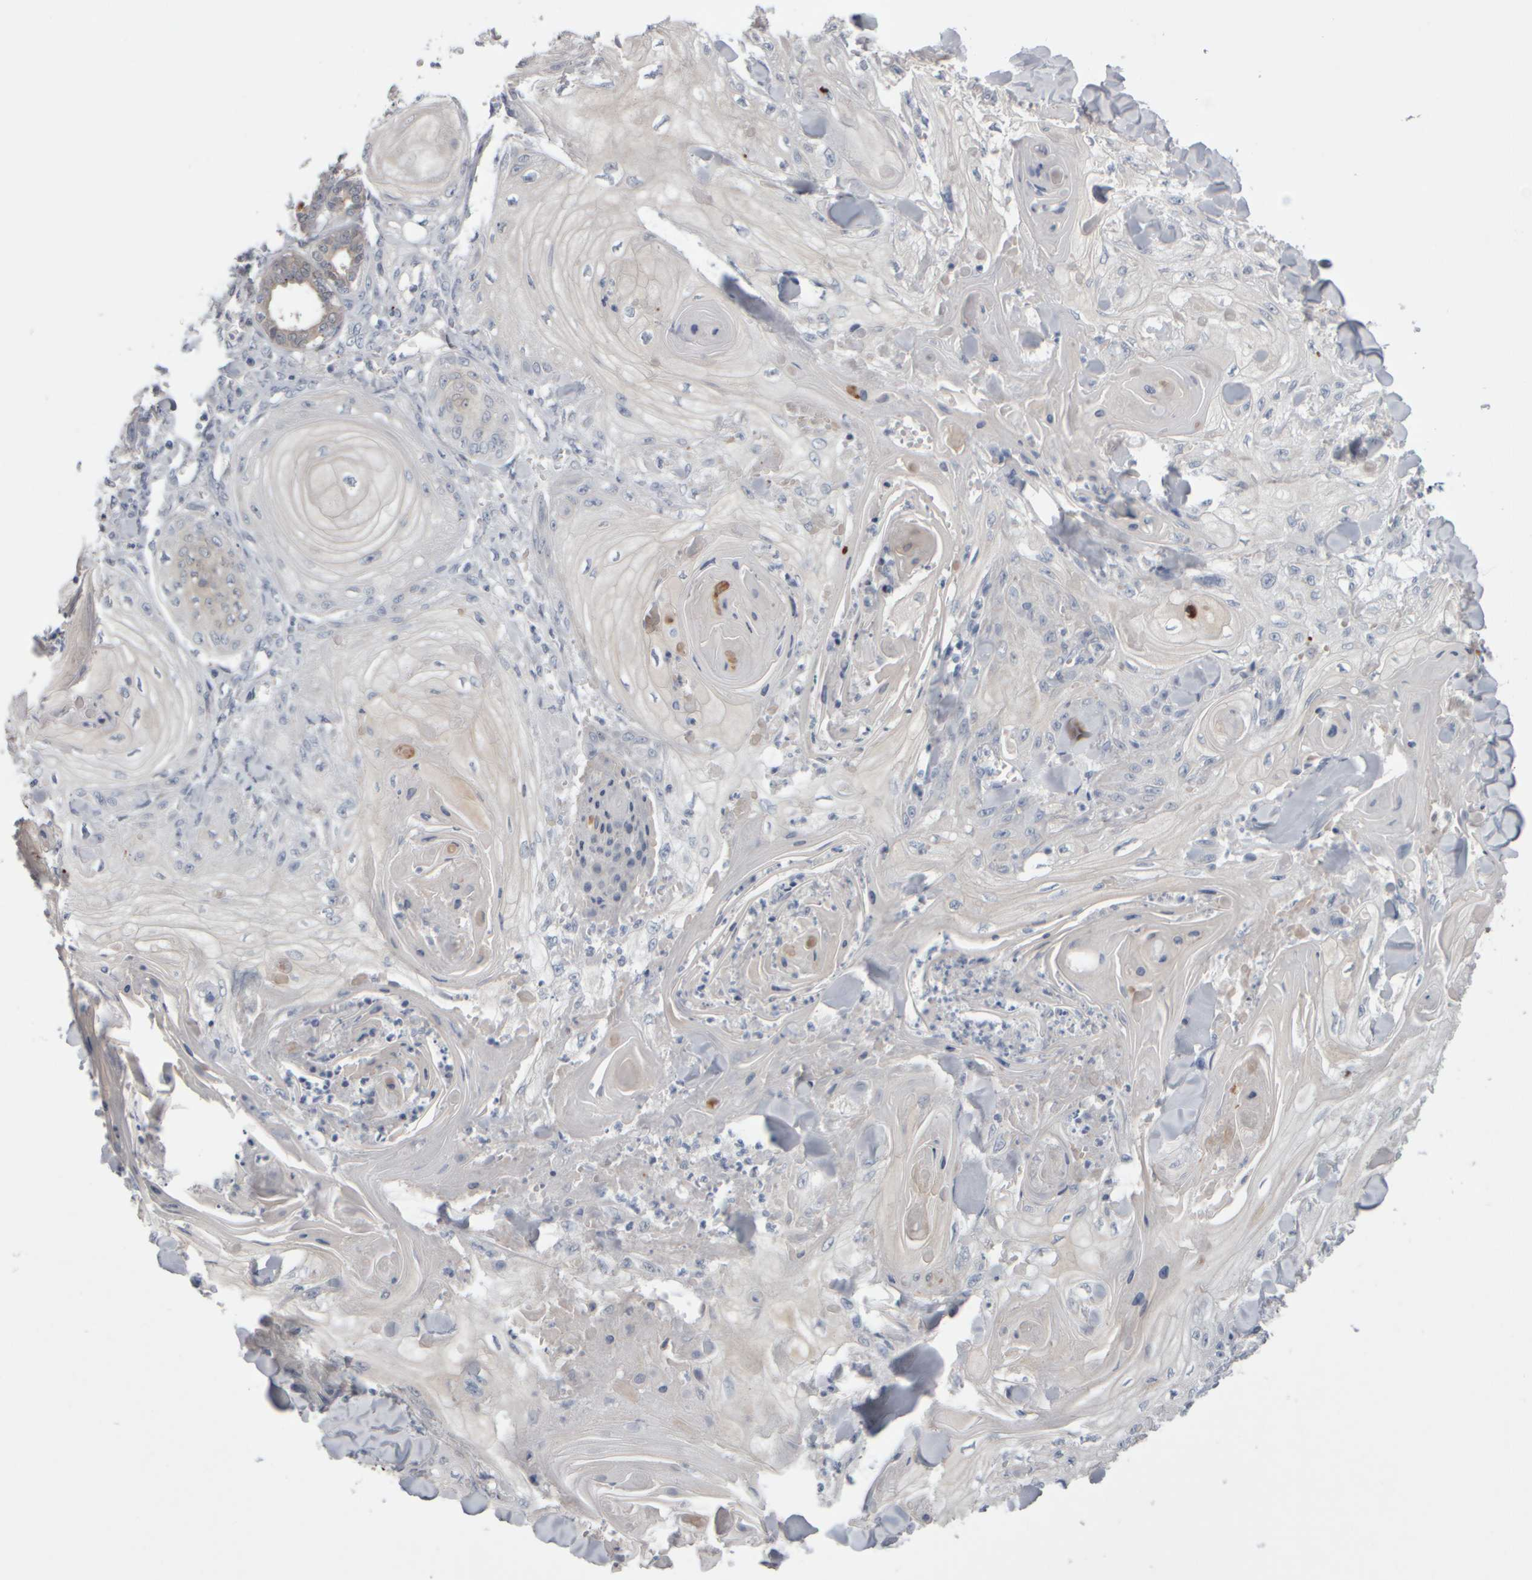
{"staining": {"intensity": "negative", "quantity": "none", "location": "none"}, "tissue": "skin cancer", "cell_type": "Tumor cells", "image_type": "cancer", "snomed": [{"axis": "morphology", "description": "Squamous cell carcinoma, NOS"}, {"axis": "topography", "description": "Skin"}], "caption": "Squamous cell carcinoma (skin) was stained to show a protein in brown. There is no significant expression in tumor cells.", "gene": "EPHX2", "patient": {"sex": "male", "age": 74}}